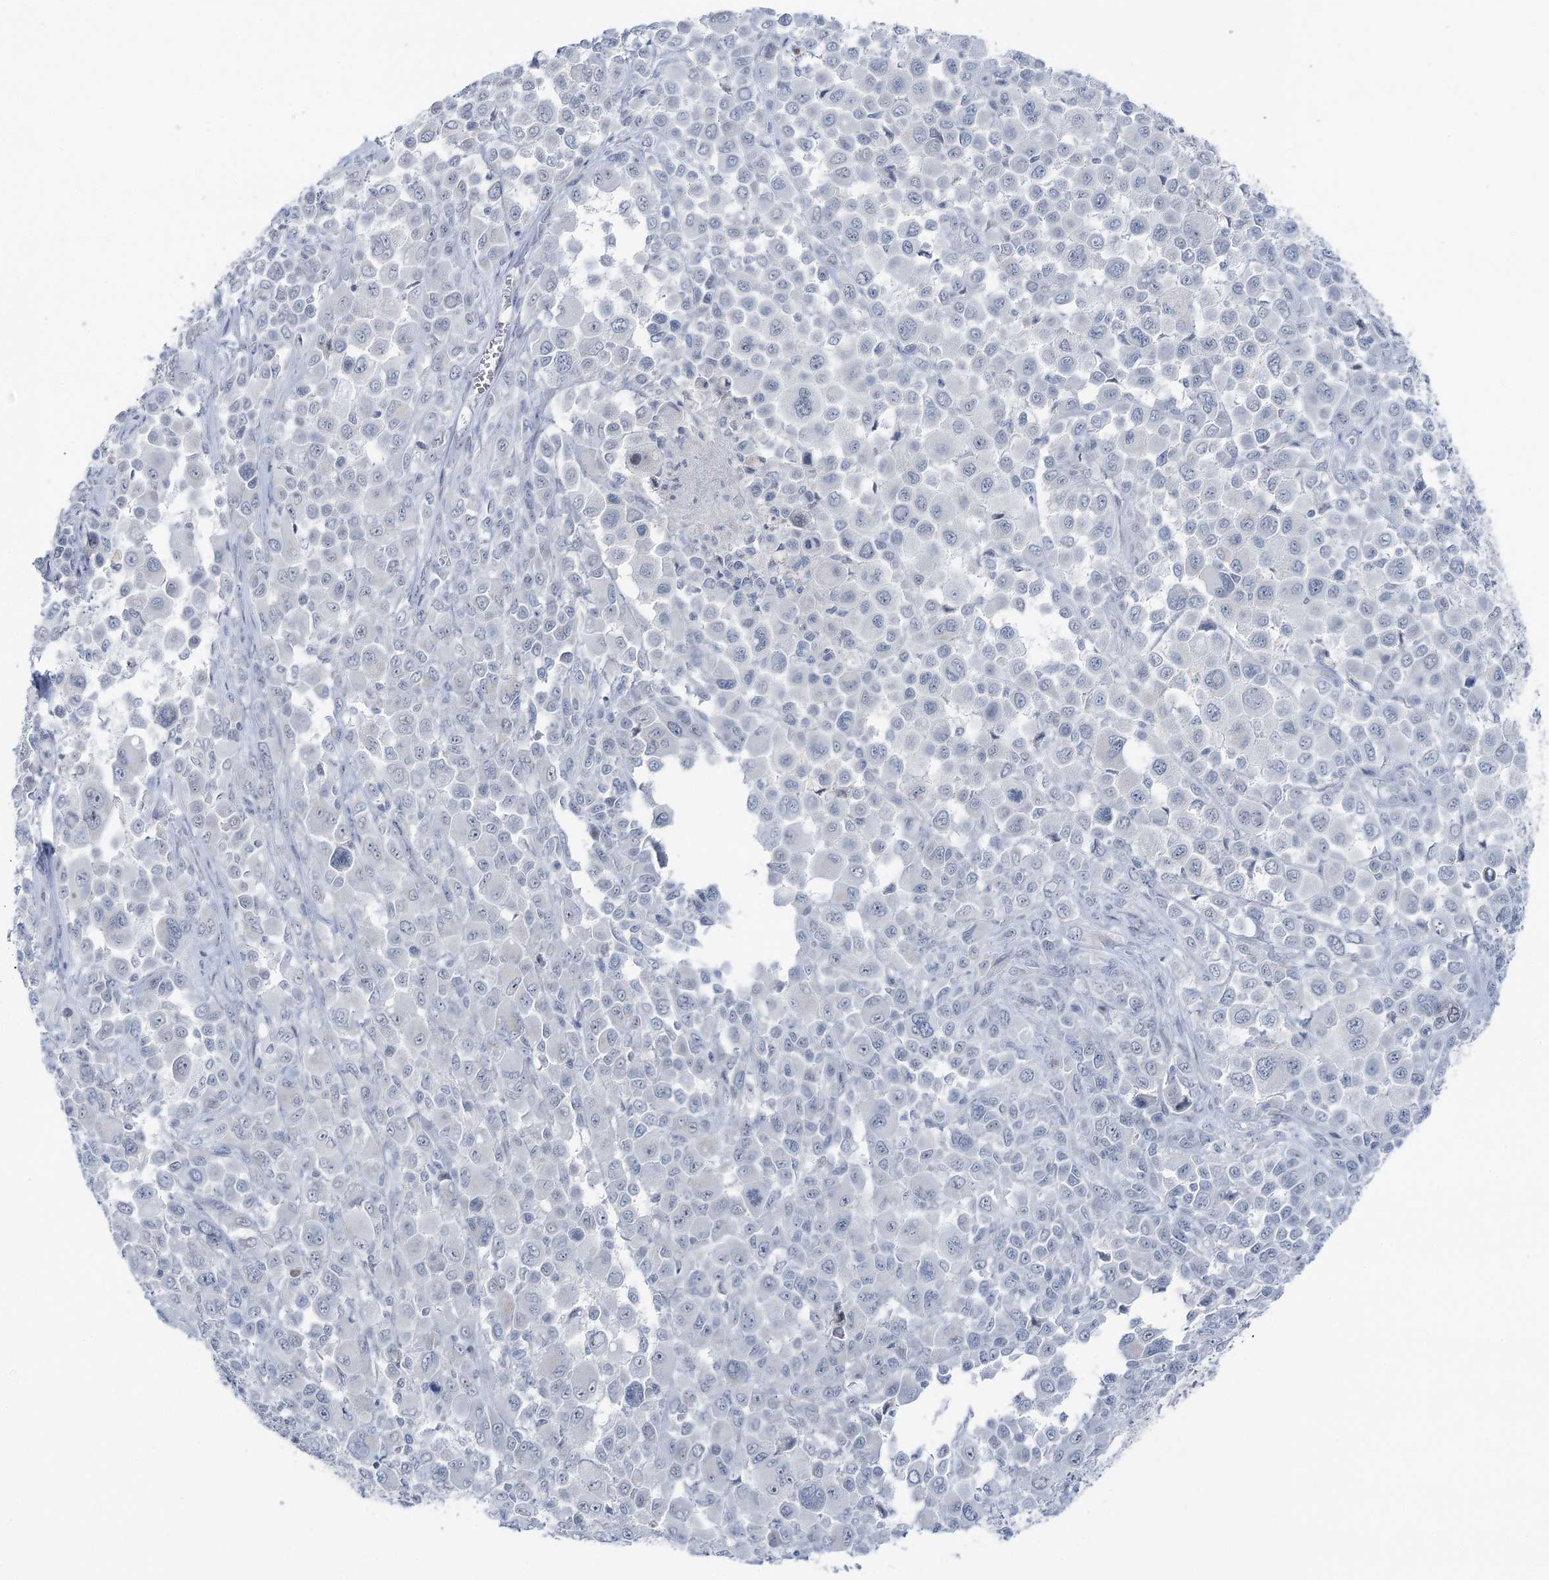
{"staining": {"intensity": "negative", "quantity": "none", "location": "none"}, "tissue": "melanoma", "cell_type": "Tumor cells", "image_type": "cancer", "snomed": [{"axis": "morphology", "description": "Malignant melanoma, NOS"}, {"axis": "topography", "description": "Skin of trunk"}], "caption": "Protein analysis of melanoma exhibits no significant staining in tumor cells.", "gene": "STEEP1", "patient": {"sex": "male", "age": 71}}